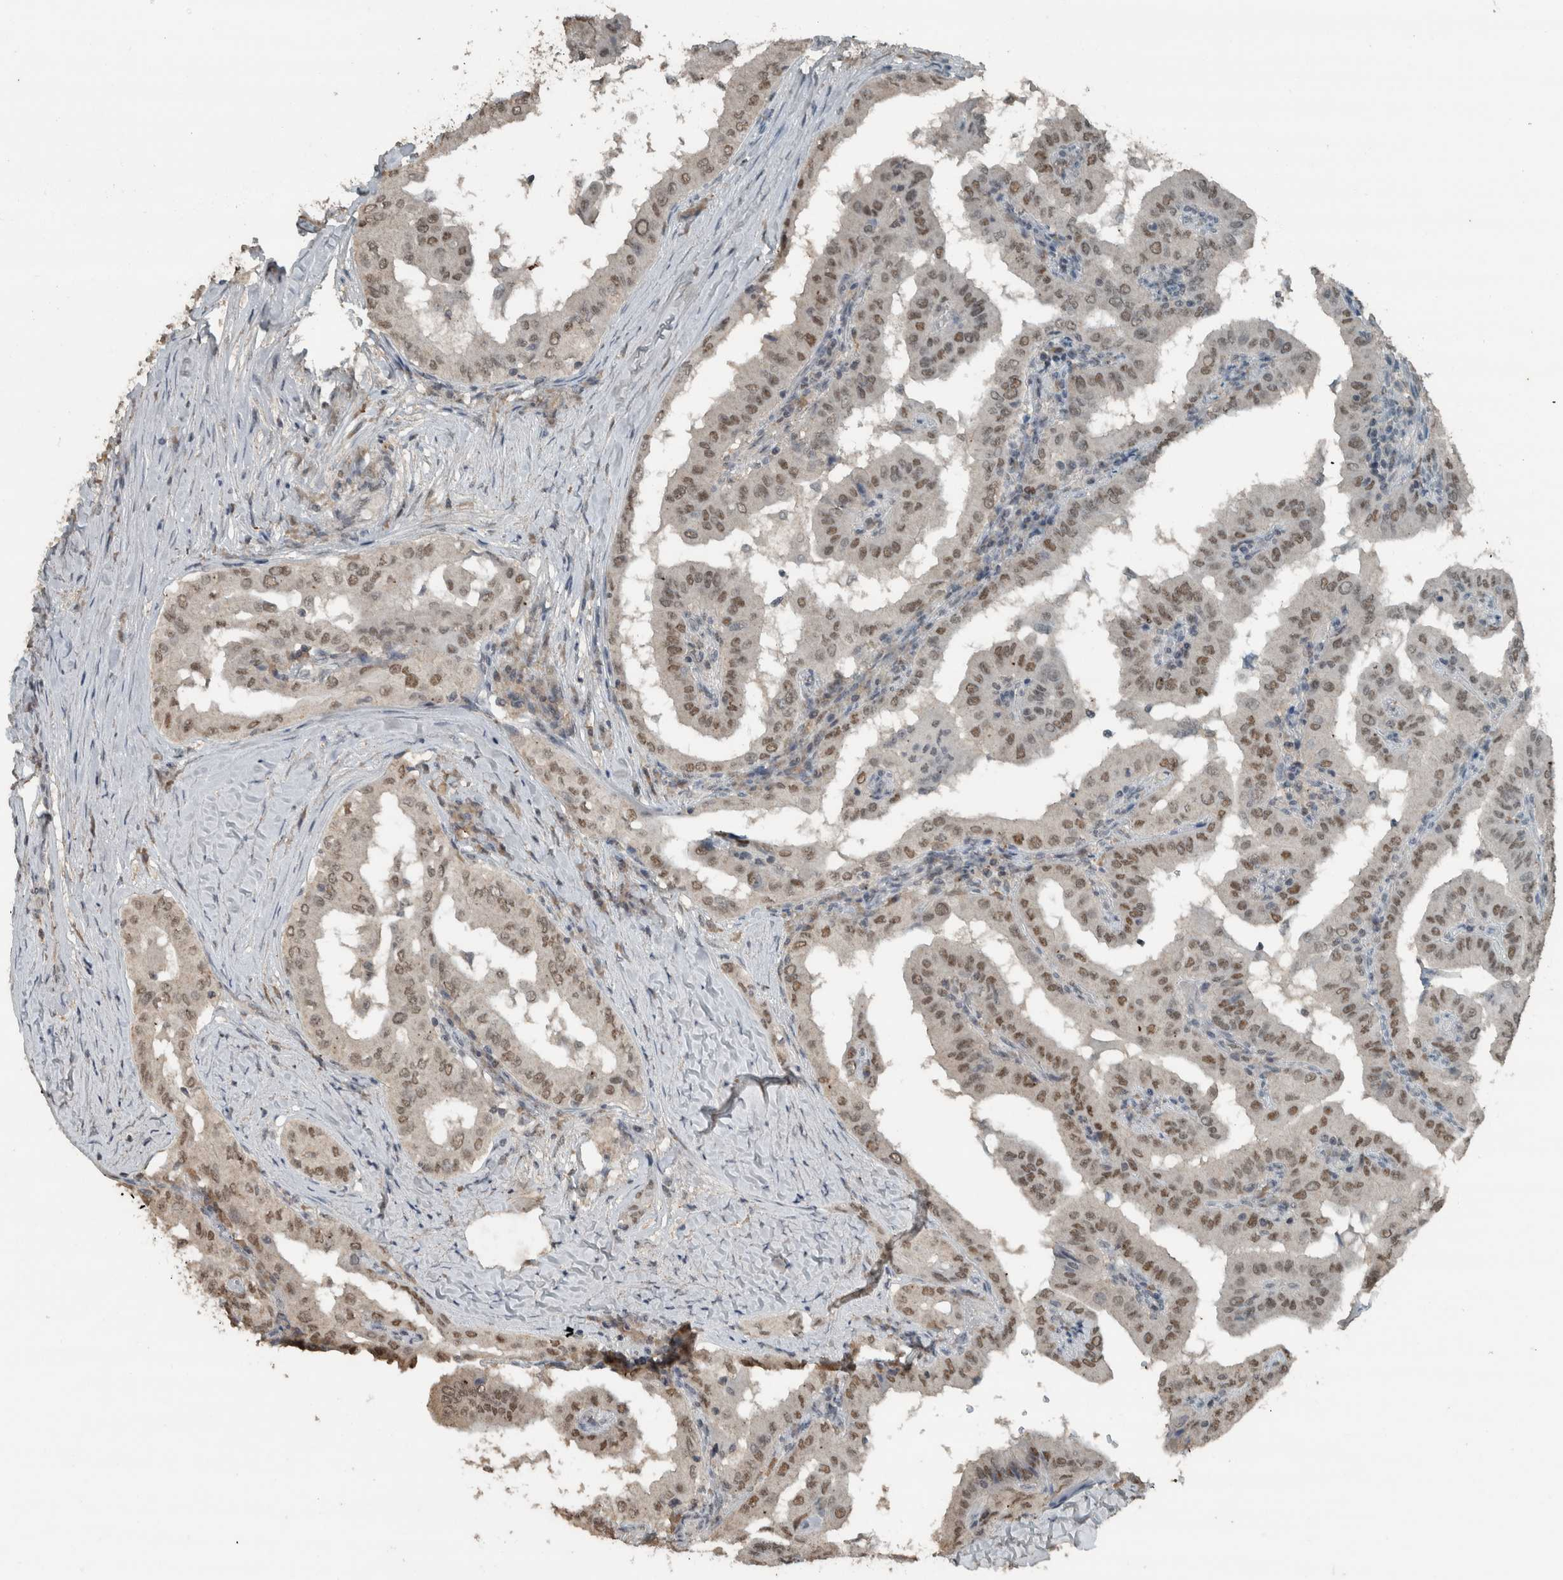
{"staining": {"intensity": "moderate", "quantity": ">75%", "location": "nuclear"}, "tissue": "thyroid cancer", "cell_type": "Tumor cells", "image_type": "cancer", "snomed": [{"axis": "morphology", "description": "Papillary adenocarcinoma, NOS"}, {"axis": "topography", "description": "Thyroid gland"}], "caption": "Thyroid cancer (papillary adenocarcinoma) tissue displays moderate nuclear staining in approximately >75% of tumor cells", "gene": "ZNF24", "patient": {"sex": "male", "age": 33}}